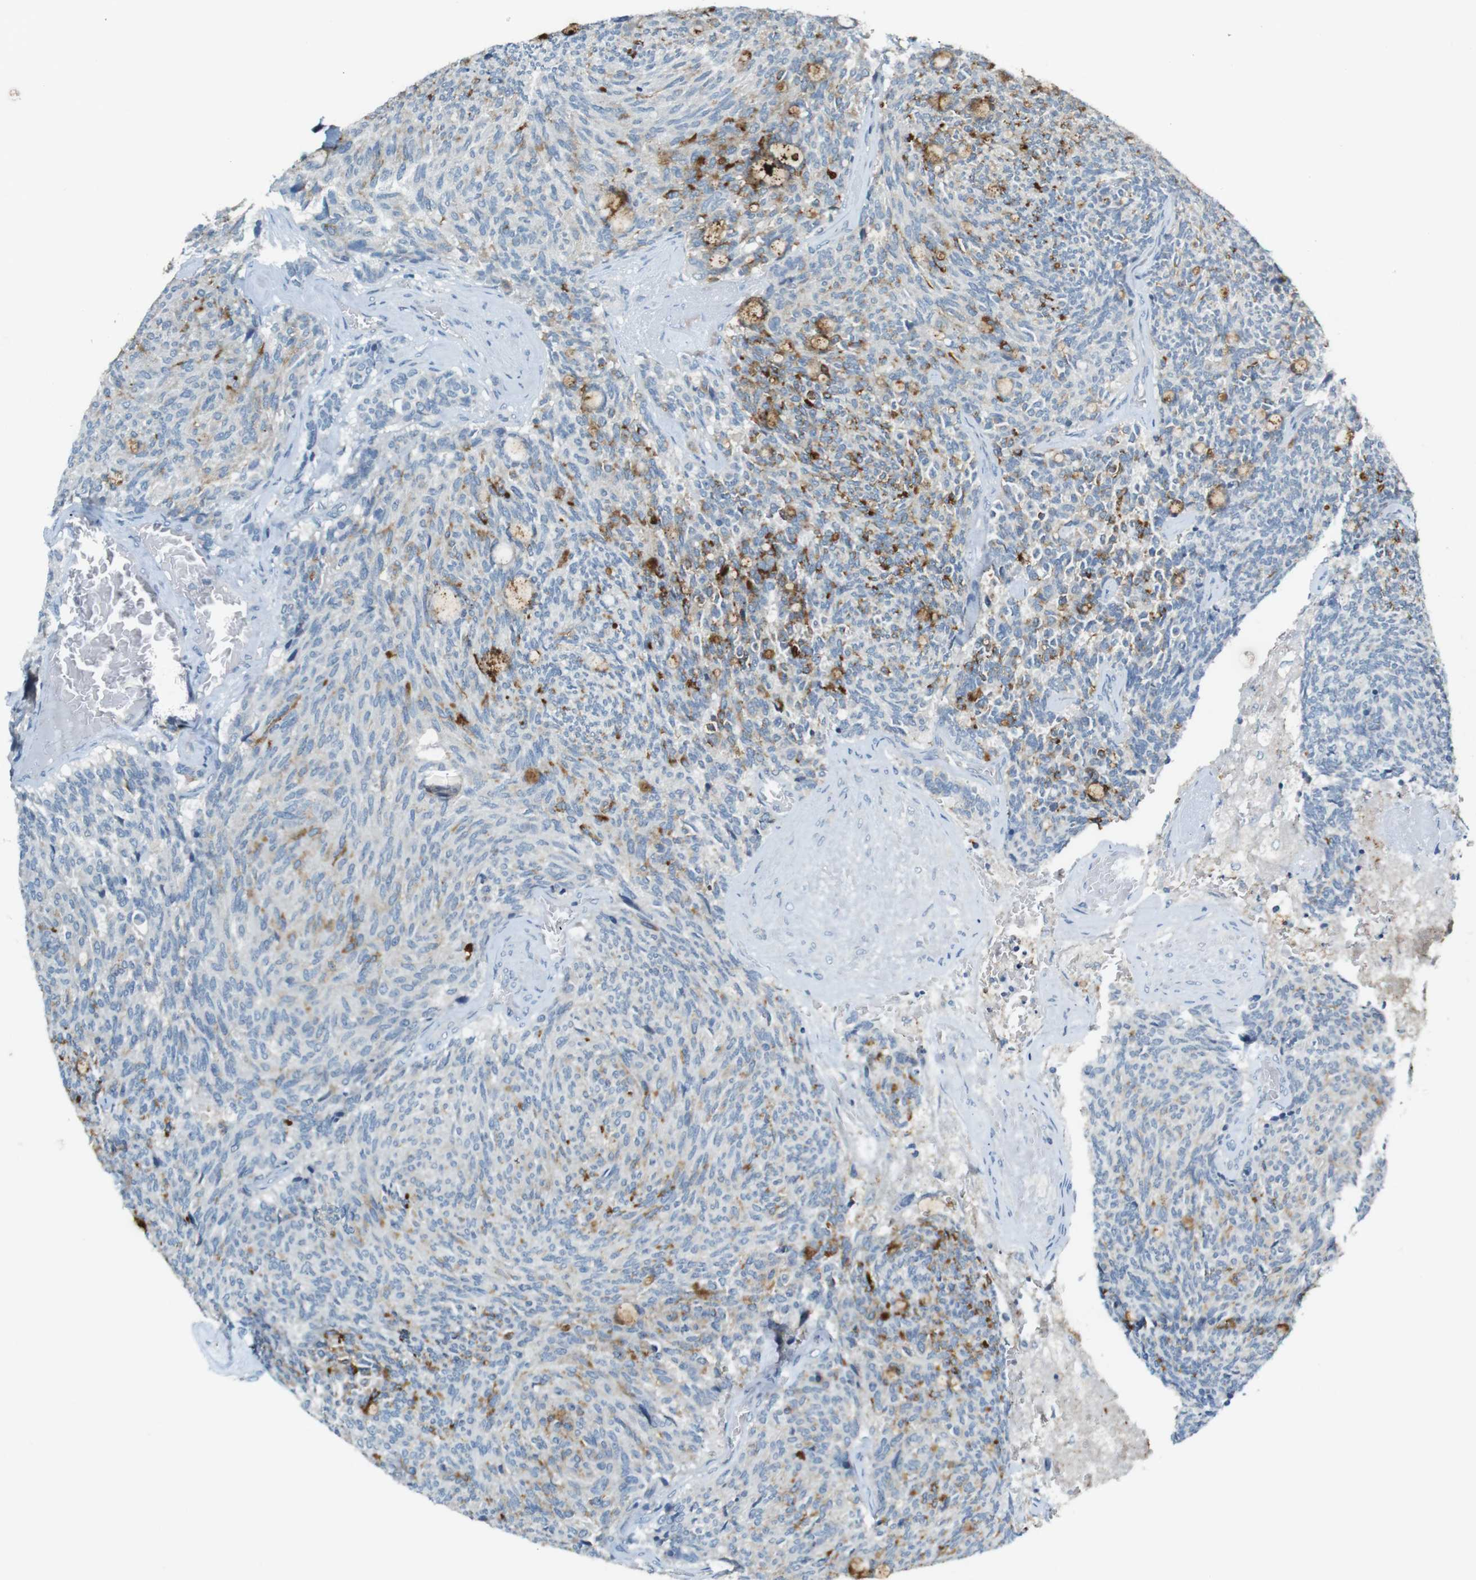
{"staining": {"intensity": "moderate", "quantity": ">75%", "location": "cytoplasmic/membranous"}, "tissue": "carcinoid", "cell_type": "Tumor cells", "image_type": "cancer", "snomed": [{"axis": "morphology", "description": "Carcinoid, malignant, NOS"}, {"axis": "topography", "description": "Pancreas"}], "caption": "IHC (DAB) staining of human malignant carcinoid displays moderate cytoplasmic/membranous protein positivity in about >75% of tumor cells. Immunohistochemistry stains the protein in brown and the nuclei are stained blue.", "gene": "MUC5B", "patient": {"sex": "female", "age": 54}}